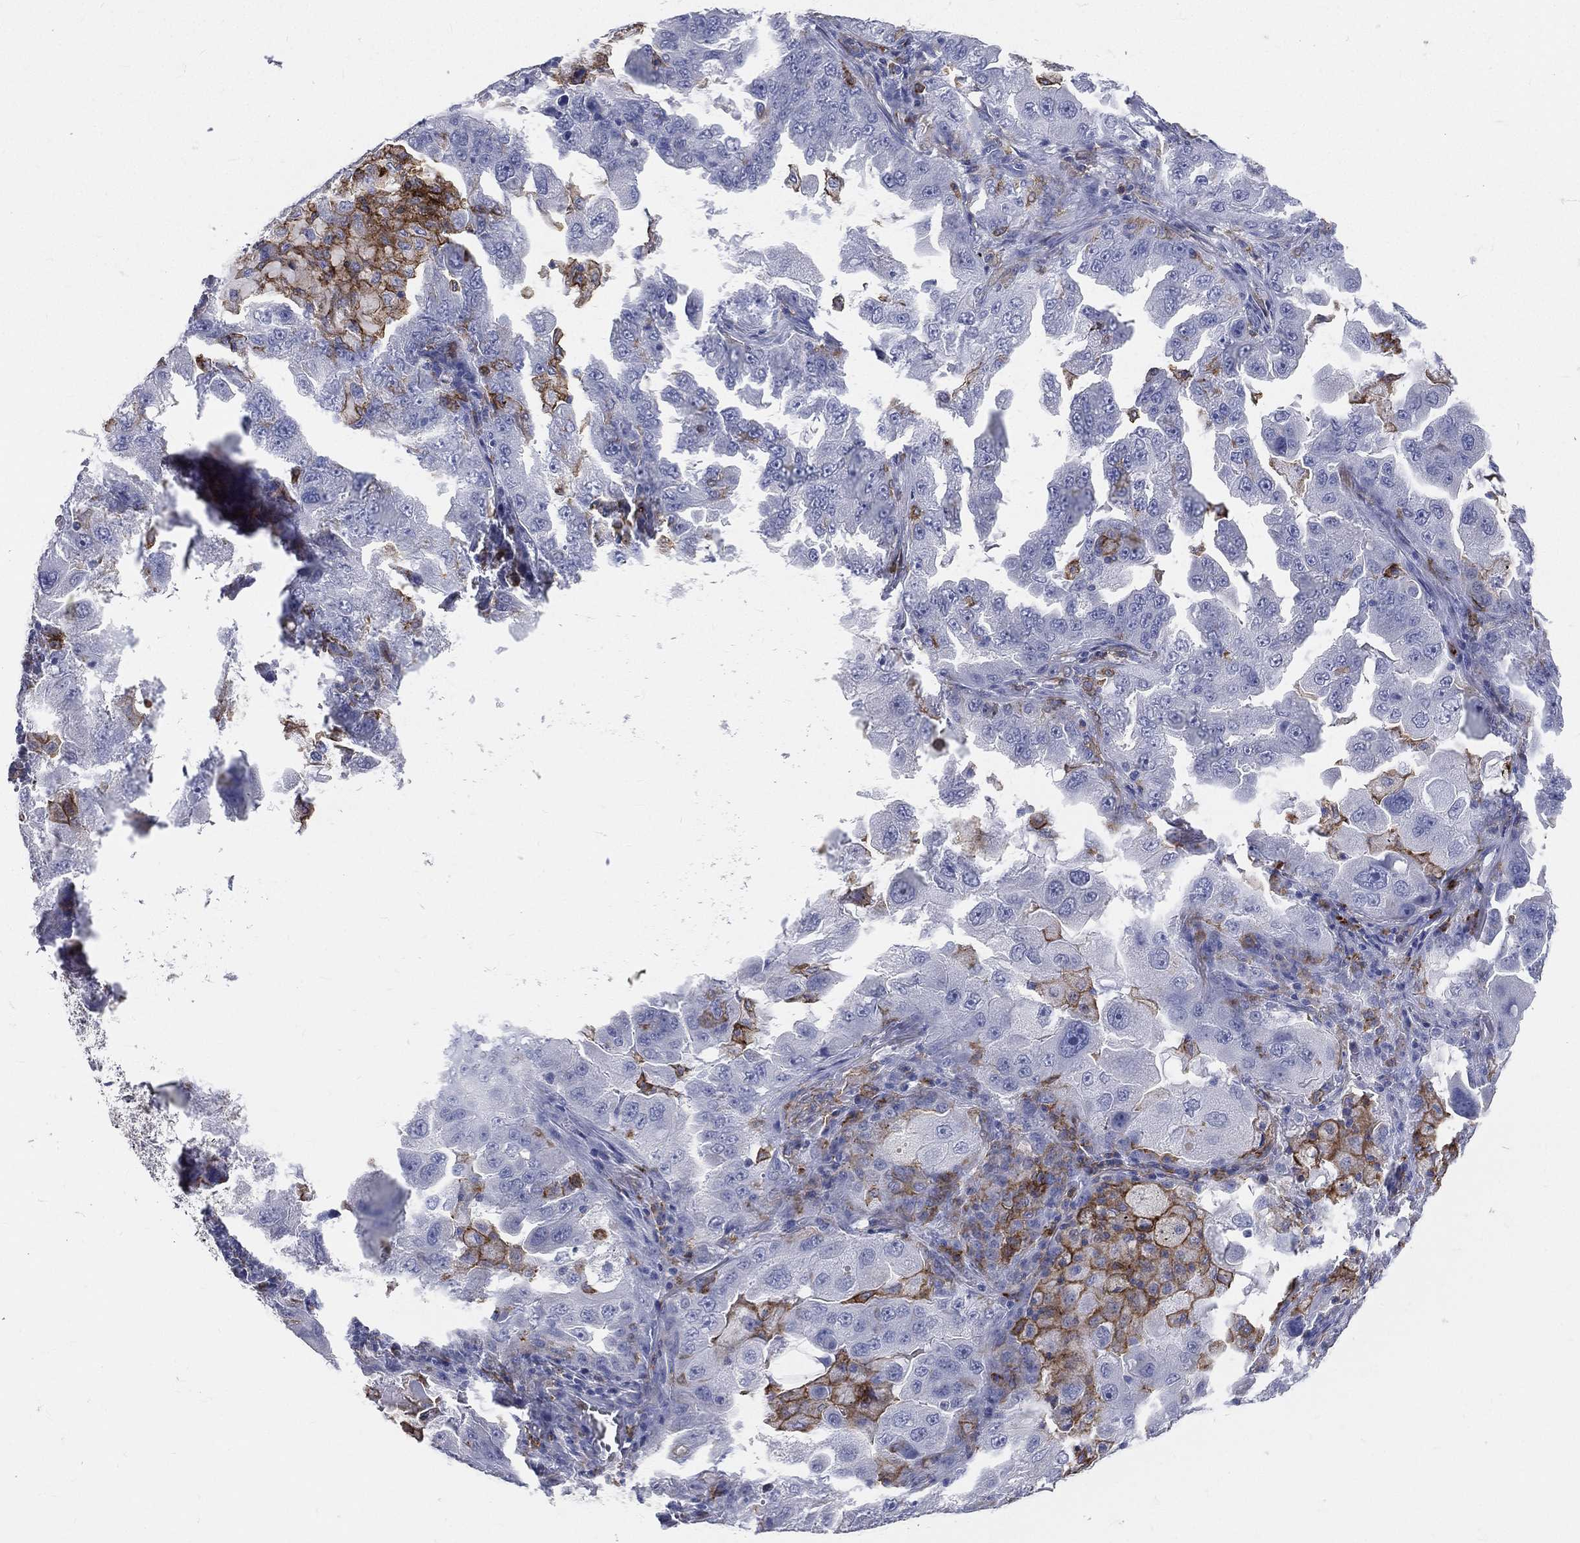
{"staining": {"intensity": "negative", "quantity": "none", "location": "none"}, "tissue": "lung cancer", "cell_type": "Tumor cells", "image_type": "cancer", "snomed": [{"axis": "morphology", "description": "Adenocarcinoma, NOS"}, {"axis": "topography", "description": "Lung"}], "caption": "High power microscopy histopathology image of an immunohistochemistry image of lung cancer (adenocarcinoma), revealing no significant expression in tumor cells.", "gene": "CD33", "patient": {"sex": "female", "age": 61}}